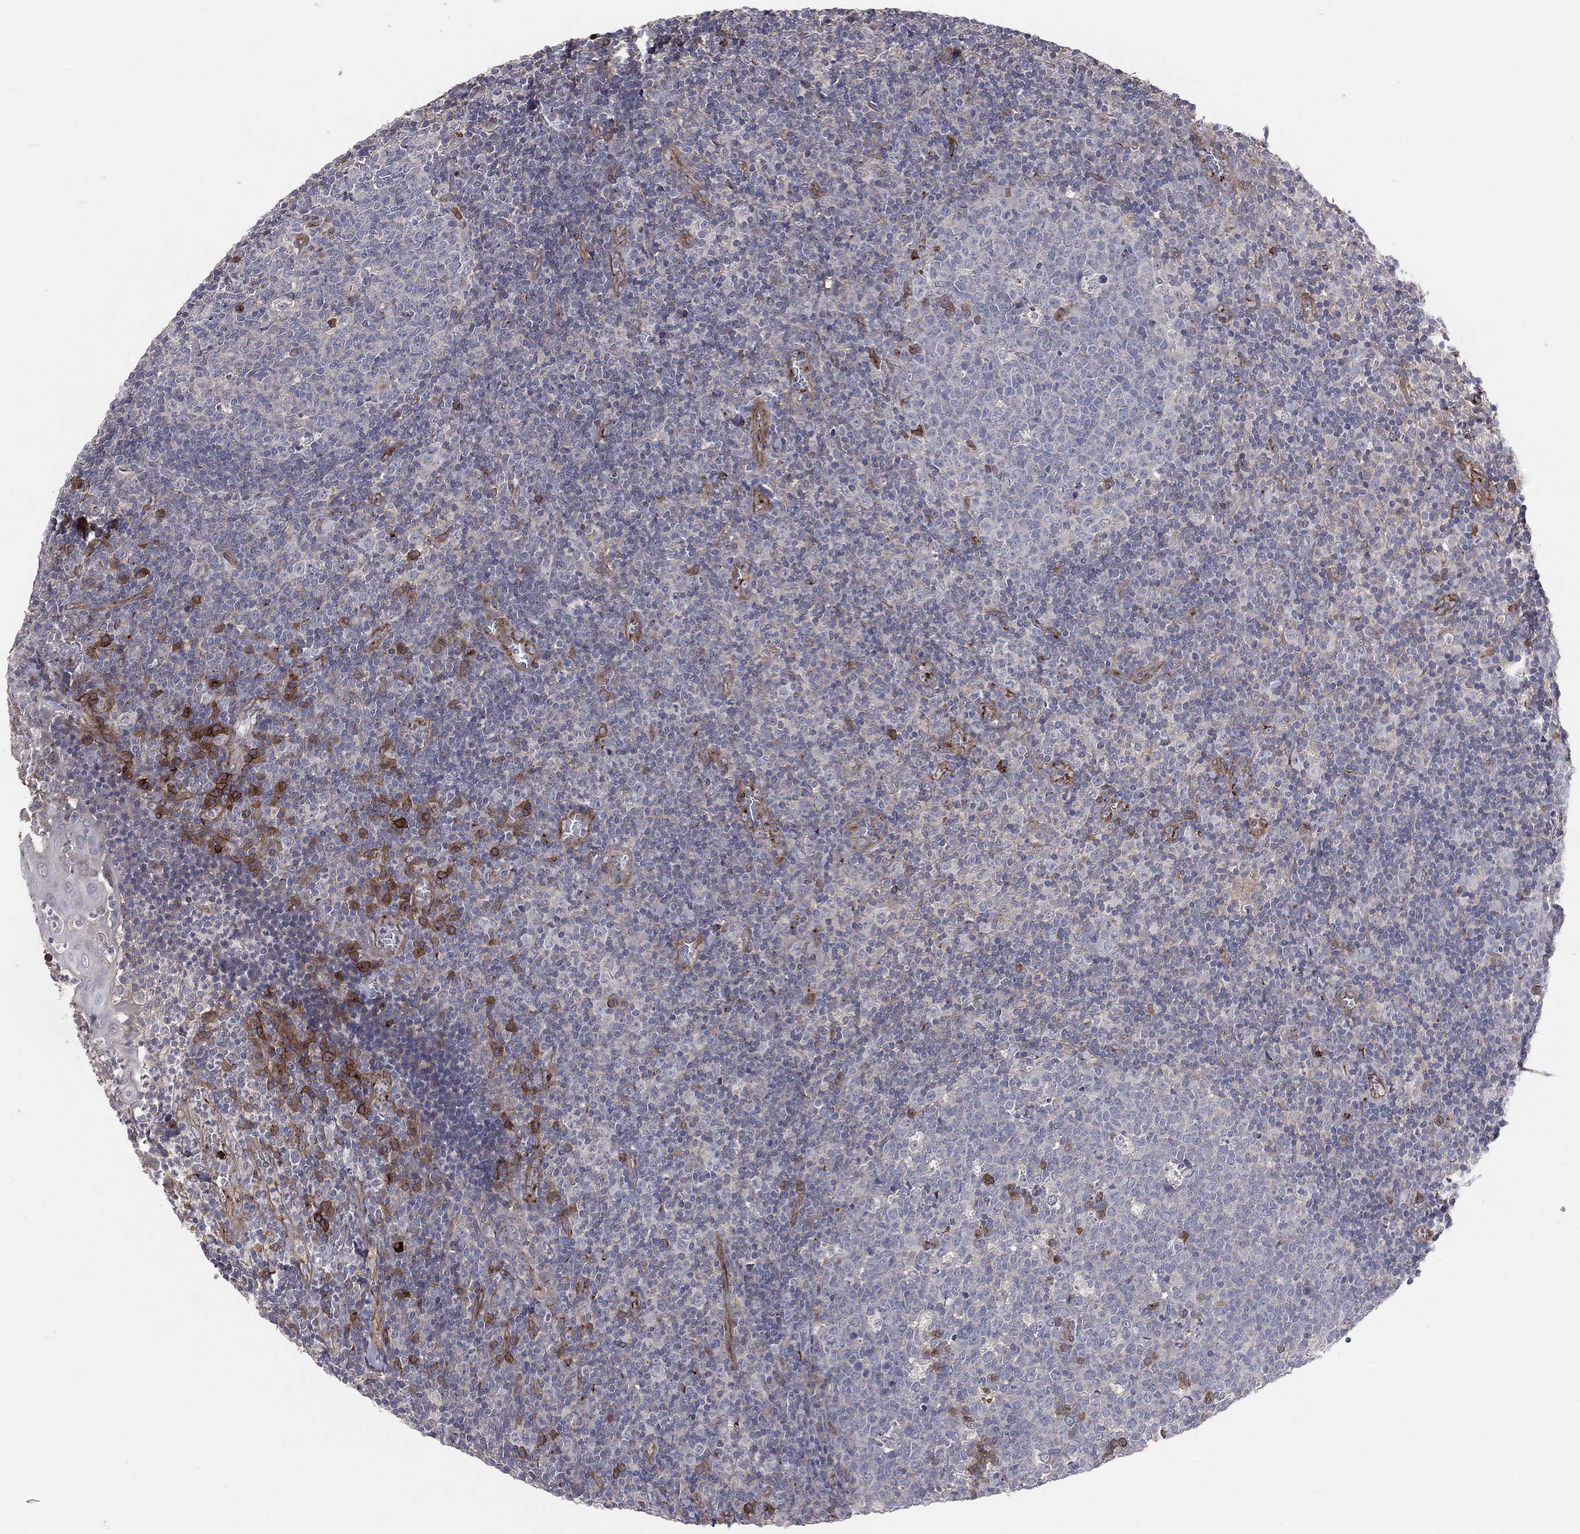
{"staining": {"intensity": "moderate", "quantity": "<25%", "location": "cytoplasmic/membranous"}, "tissue": "tonsil", "cell_type": "Germinal center cells", "image_type": "normal", "snomed": [{"axis": "morphology", "description": "Normal tissue, NOS"}, {"axis": "topography", "description": "Tonsil"}], "caption": "This histopathology image reveals unremarkable tonsil stained with immunohistochemistry to label a protein in brown. The cytoplasmic/membranous of germinal center cells show moderate positivity for the protein. Nuclei are counter-stained blue.", "gene": "ENTPD1", "patient": {"sex": "female", "age": 5}}